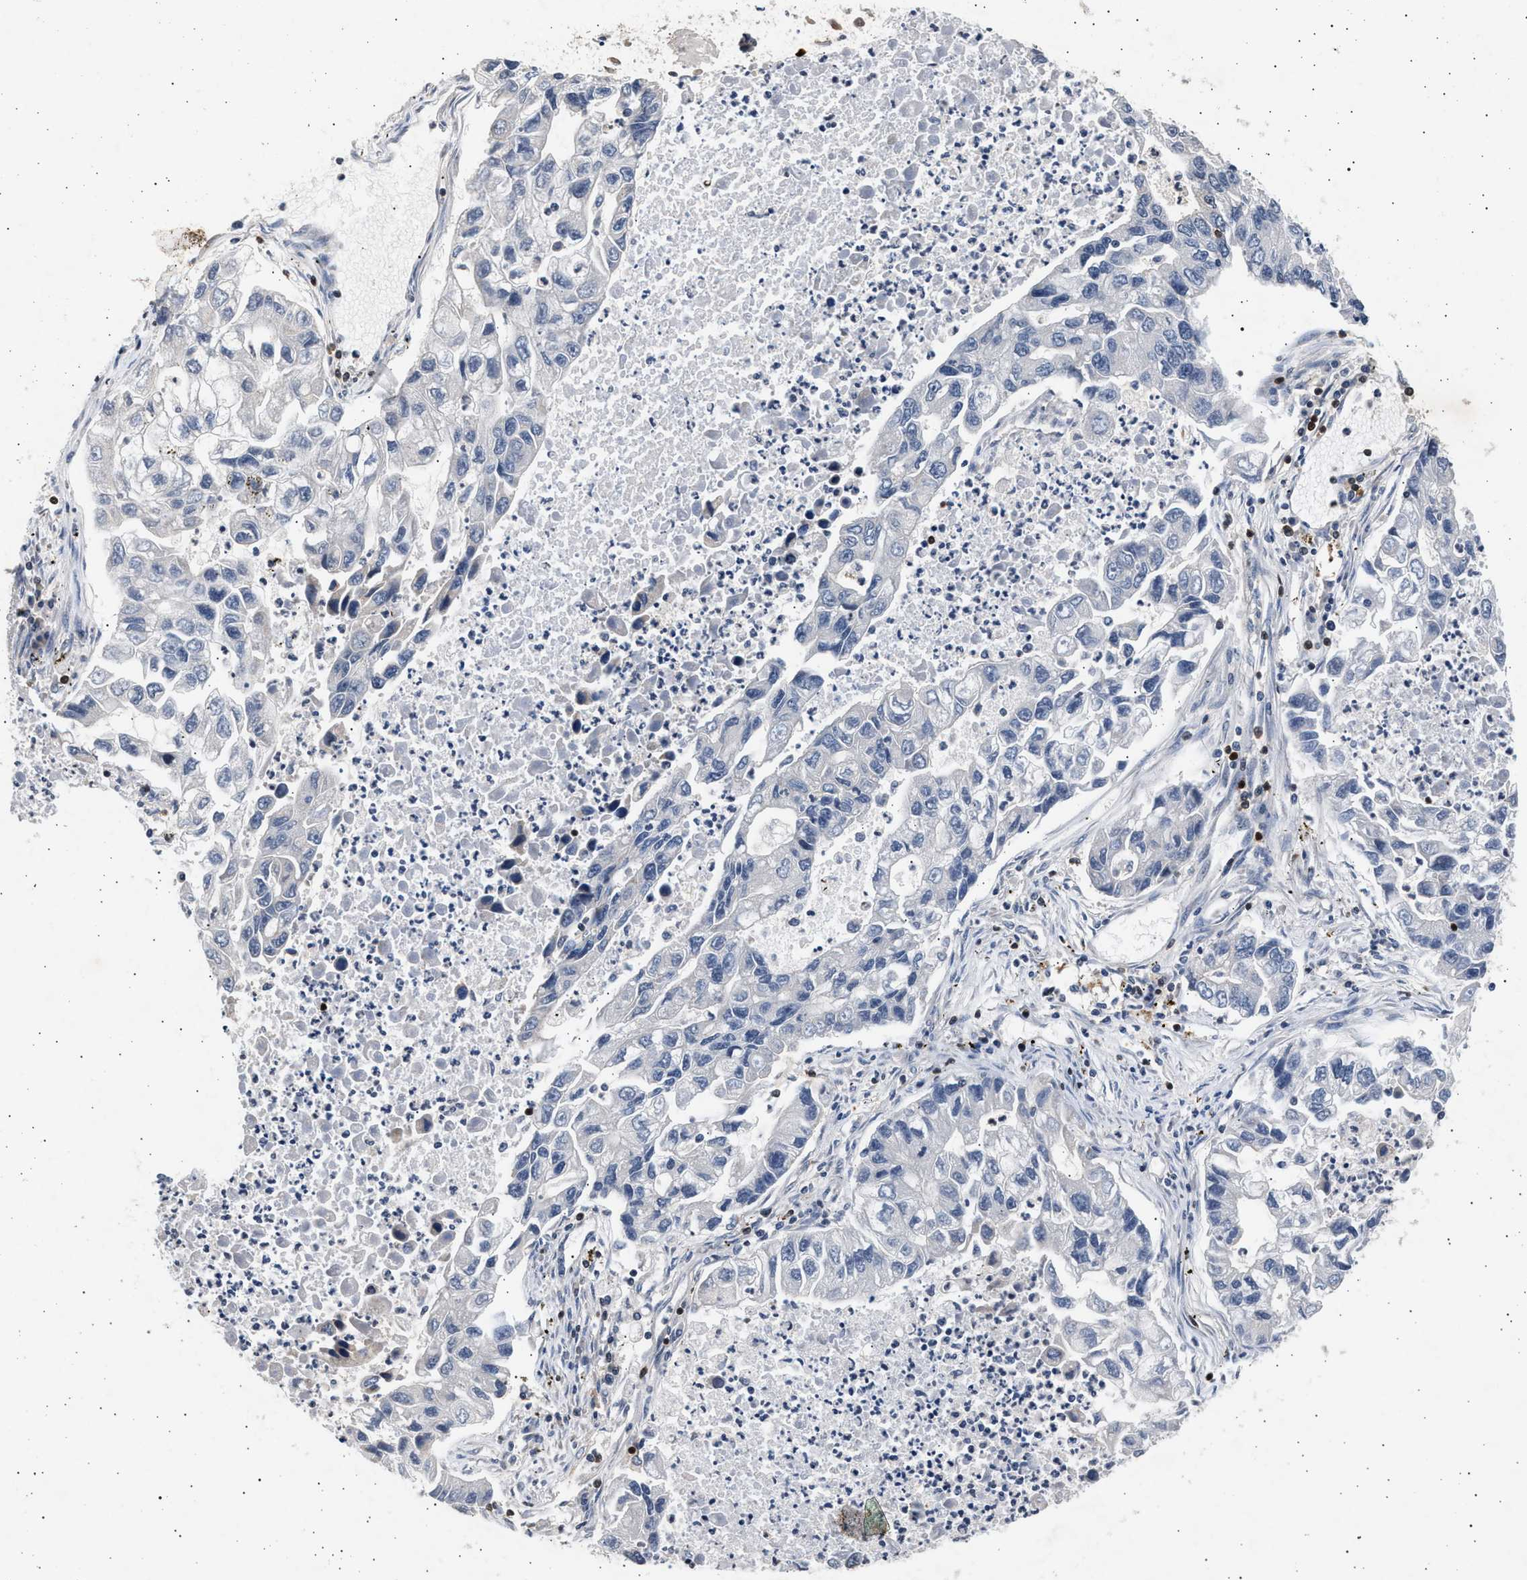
{"staining": {"intensity": "negative", "quantity": "none", "location": "none"}, "tissue": "lung cancer", "cell_type": "Tumor cells", "image_type": "cancer", "snomed": [{"axis": "morphology", "description": "Adenocarcinoma, NOS"}, {"axis": "topography", "description": "Lung"}], "caption": "Human lung cancer stained for a protein using immunohistochemistry reveals no positivity in tumor cells.", "gene": "GRAP2", "patient": {"sex": "female", "age": 51}}